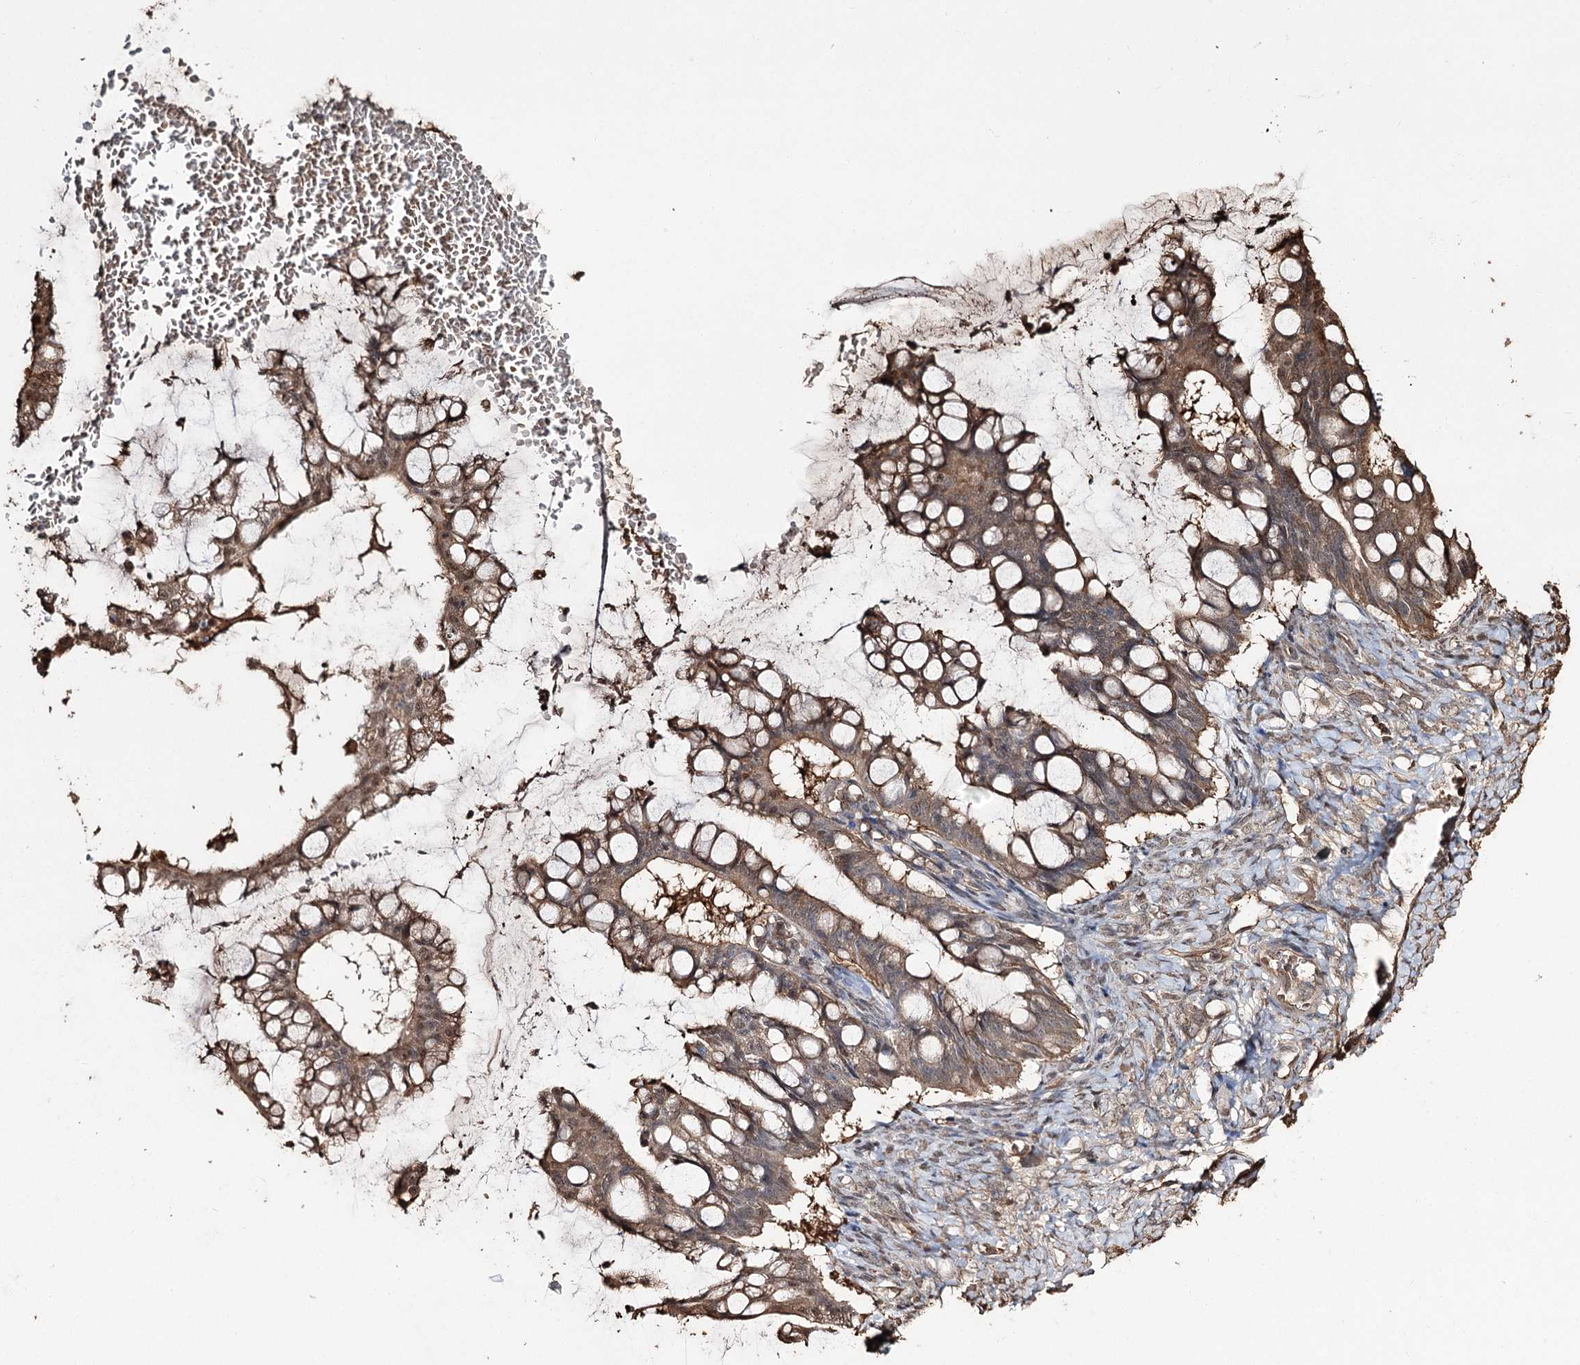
{"staining": {"intensity": "moderate", "quantity": ">75%", "location": "cytoplasmic/membranous"}, "tissue": "ovarian cancer", "cell_type": "Tumor cells", "image_type": "cancer", "snomed": [{"axis": "morphology", "description": "Cystadenocarcinoma, mucinous, NOS"}, {"axis": "topography", "description": "Ovary"}], "caption": "Approximately >75% of tumor cells in mucinous cystadenocarcinoma (ovarian) show moderate cytoplasmic/membranous protein expression as visualized by brown immunohistochemical staining.", "gene": "PLCH1", "patient": {"sex": "female", "age": 73}}